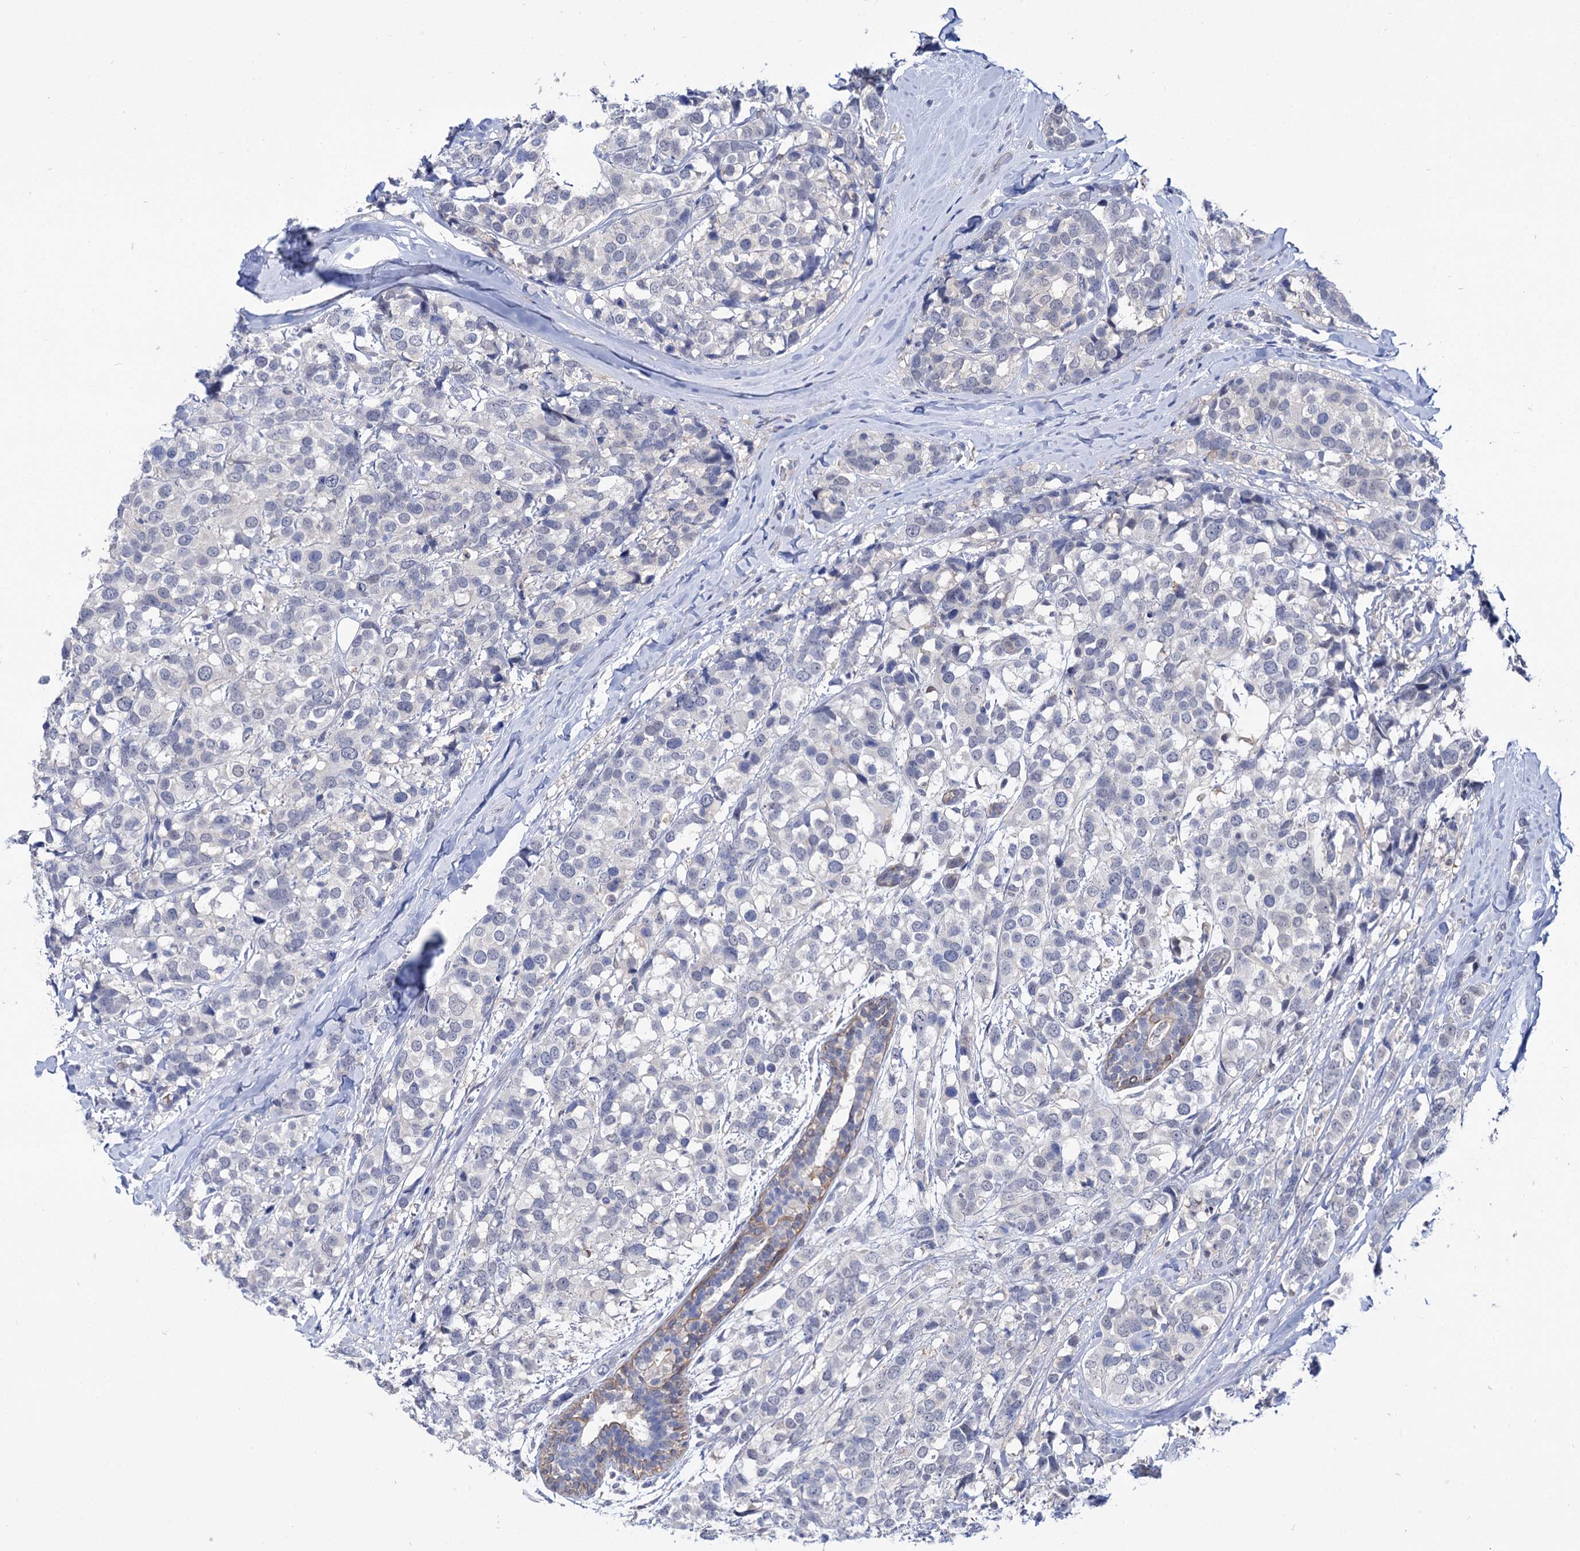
{"staining": {"intensity": "negative", "quantity": "none", "location": "none"}, "tissue": "breast cancer", "cell_type": "Tumor cells", "image_type": "cancer", "snomed": [{"axis": "morphology", "description": "Lobular carcinoma"}, {"axis": "topography", "description": "Breast"}], "caption": "Breast cancer stained for a protein using IHC displays no positivity tumor cells.", "gene": "NEK10", "patient": {"sex": "female", "age": 59}}